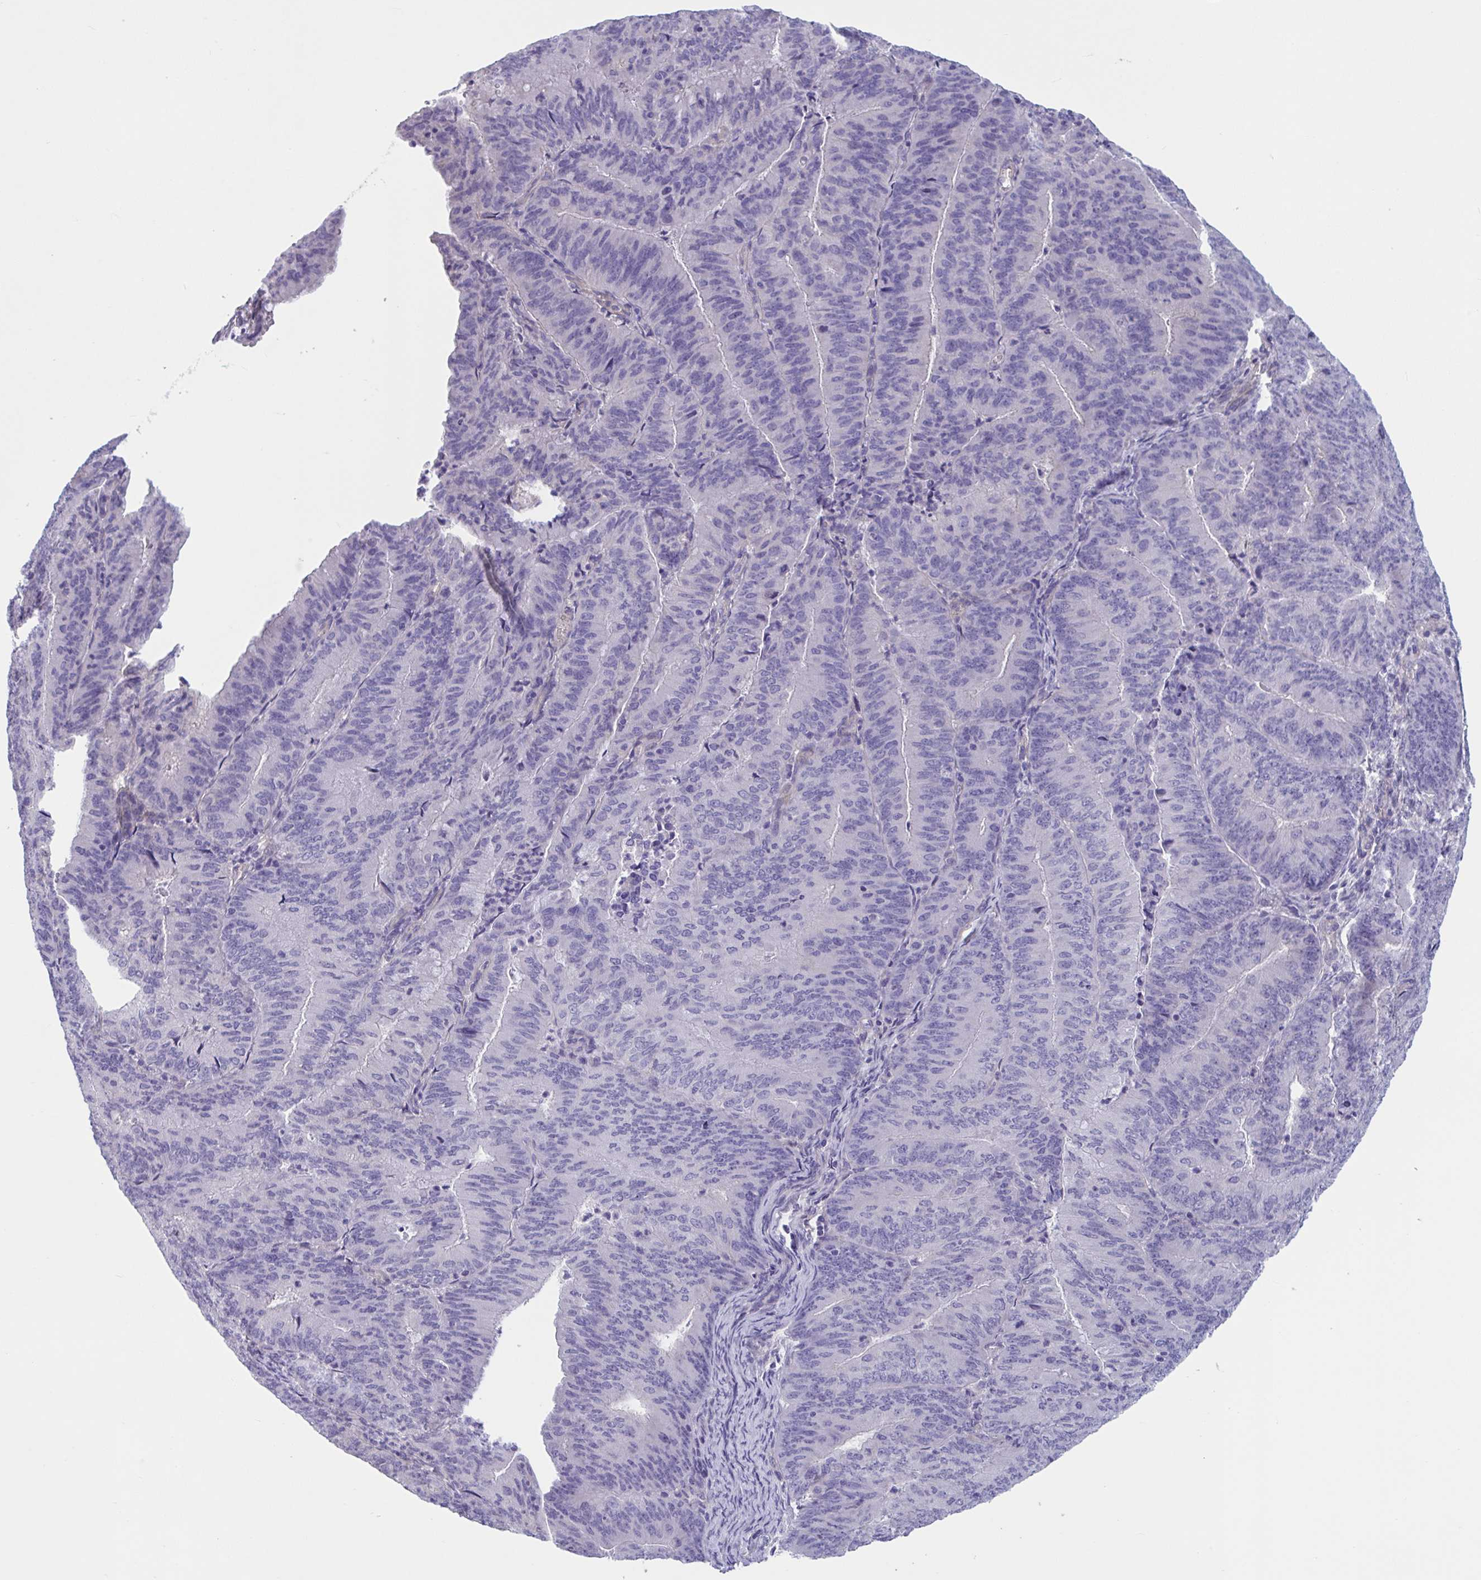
{"staining": {"intensity": "negative", "quantity": "none", "location": "none"}, "tissue": "endometrial cancer", "cell_type": "Tumor cells", "image_type": "cancer", "snomed": [{"axis": "morphology", "description": "Adenocarcinoma, NOS"}, {"axis": "topography", "description": "Endometrium"}], "caption": "High magnification brightfield microscopy of endometrial cancer (adenocarcinoma) stained with DAB (3,3'-diaminobenzidine) (brown) and counterstained with hematoxylin (blue): tumor cells show no significant positivity.", "gene": "TTC7B", "patient": {"sex": "female", "age": 57}}